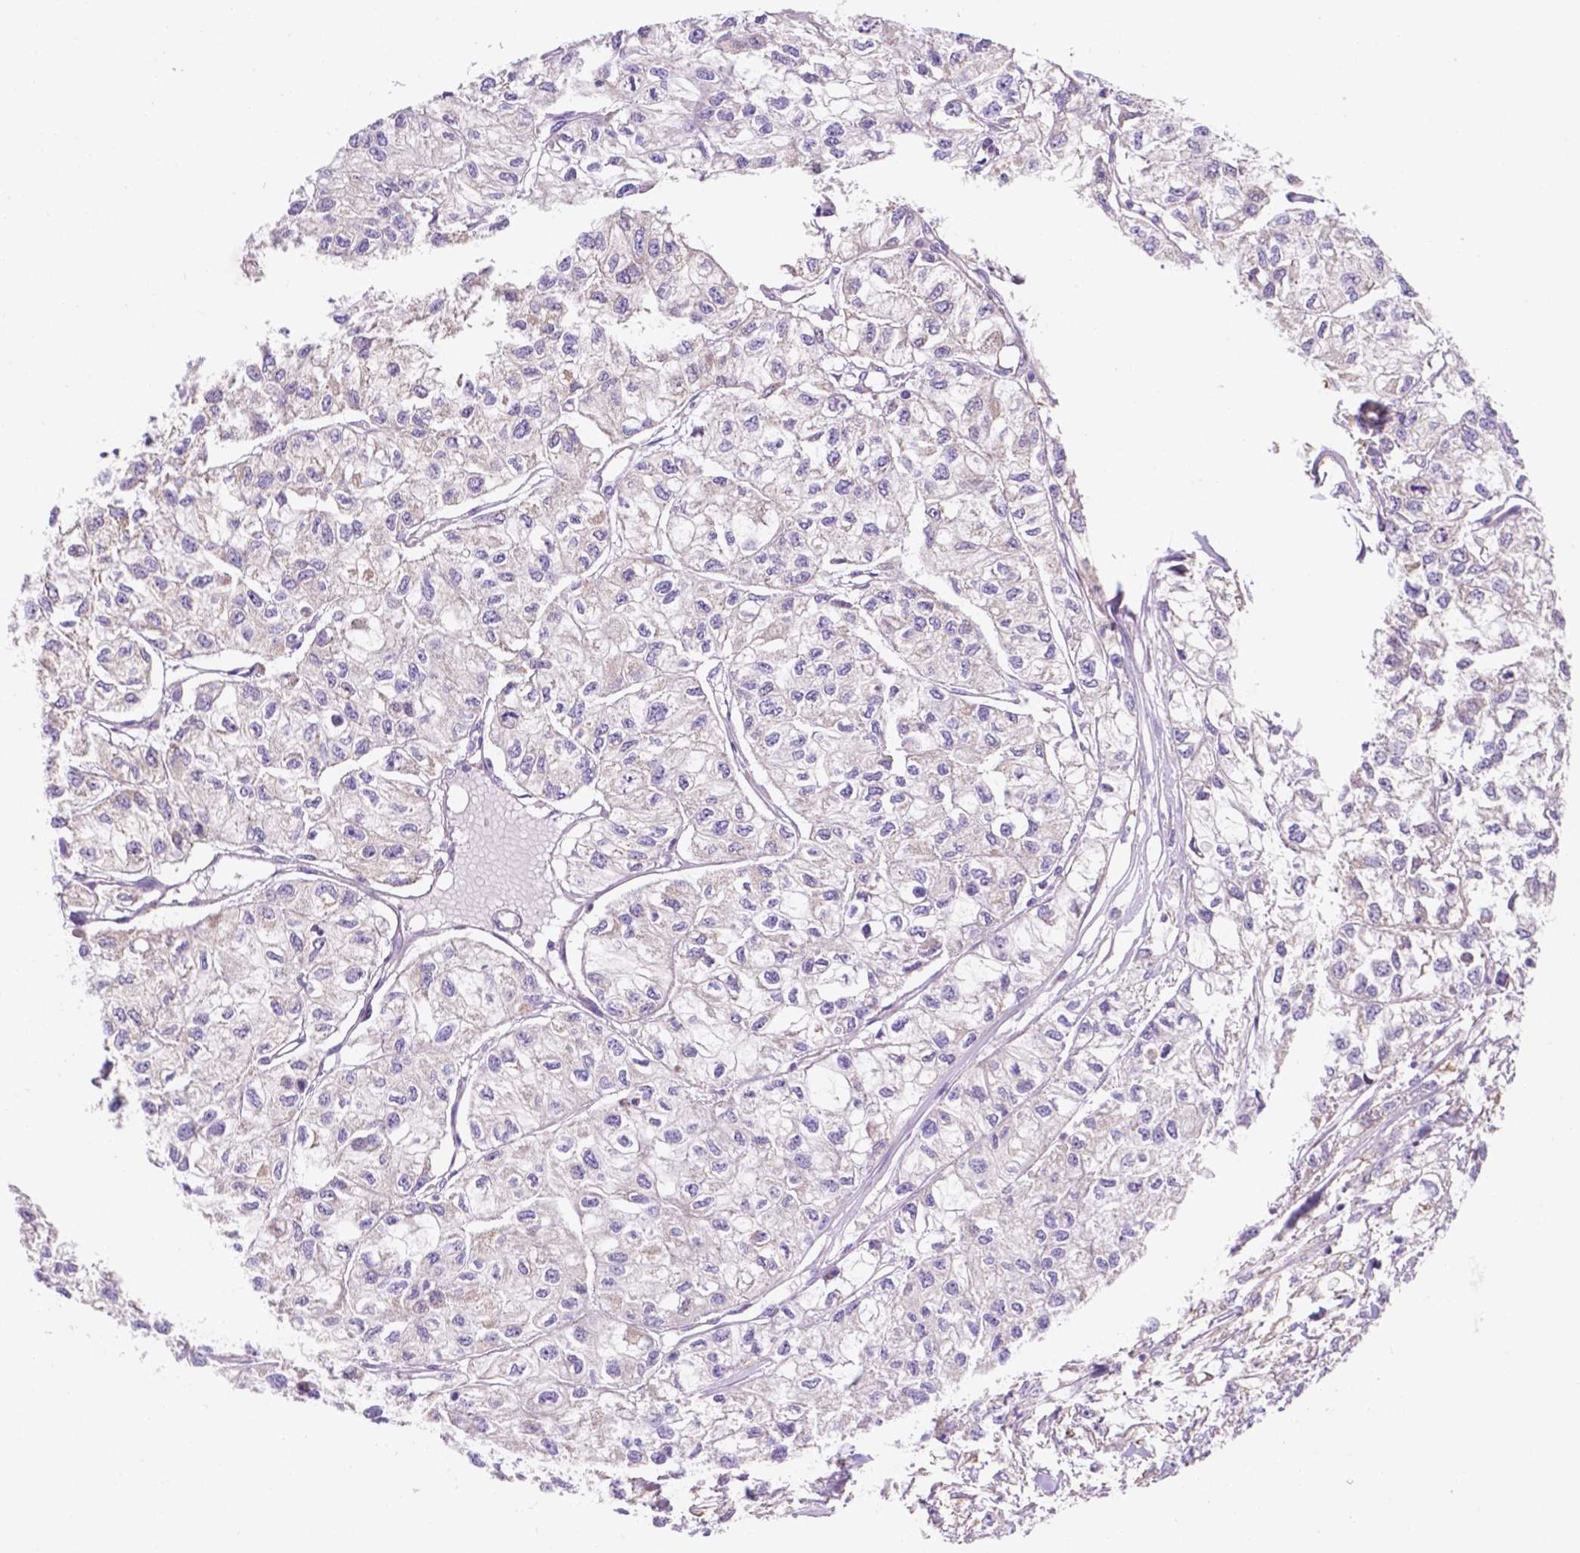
{"staining": {"intensity": "negative", "quantity": "none", "location": "none"}, "tissue": "renal cancer", "cell_type": "Tumor cells", "image_type": "cancer", "snomed": [{"axis": "morphology", "description": "Adenocarcinoma, NOS"}, {"axis": "topography", "description": "Kidney"}], "caption": "Image shows no protein staining in tumor cells of renal adenocarcinoma tissue.", "gene": "CEACAM7", "patient": {"sex": "male", "age": 56}}